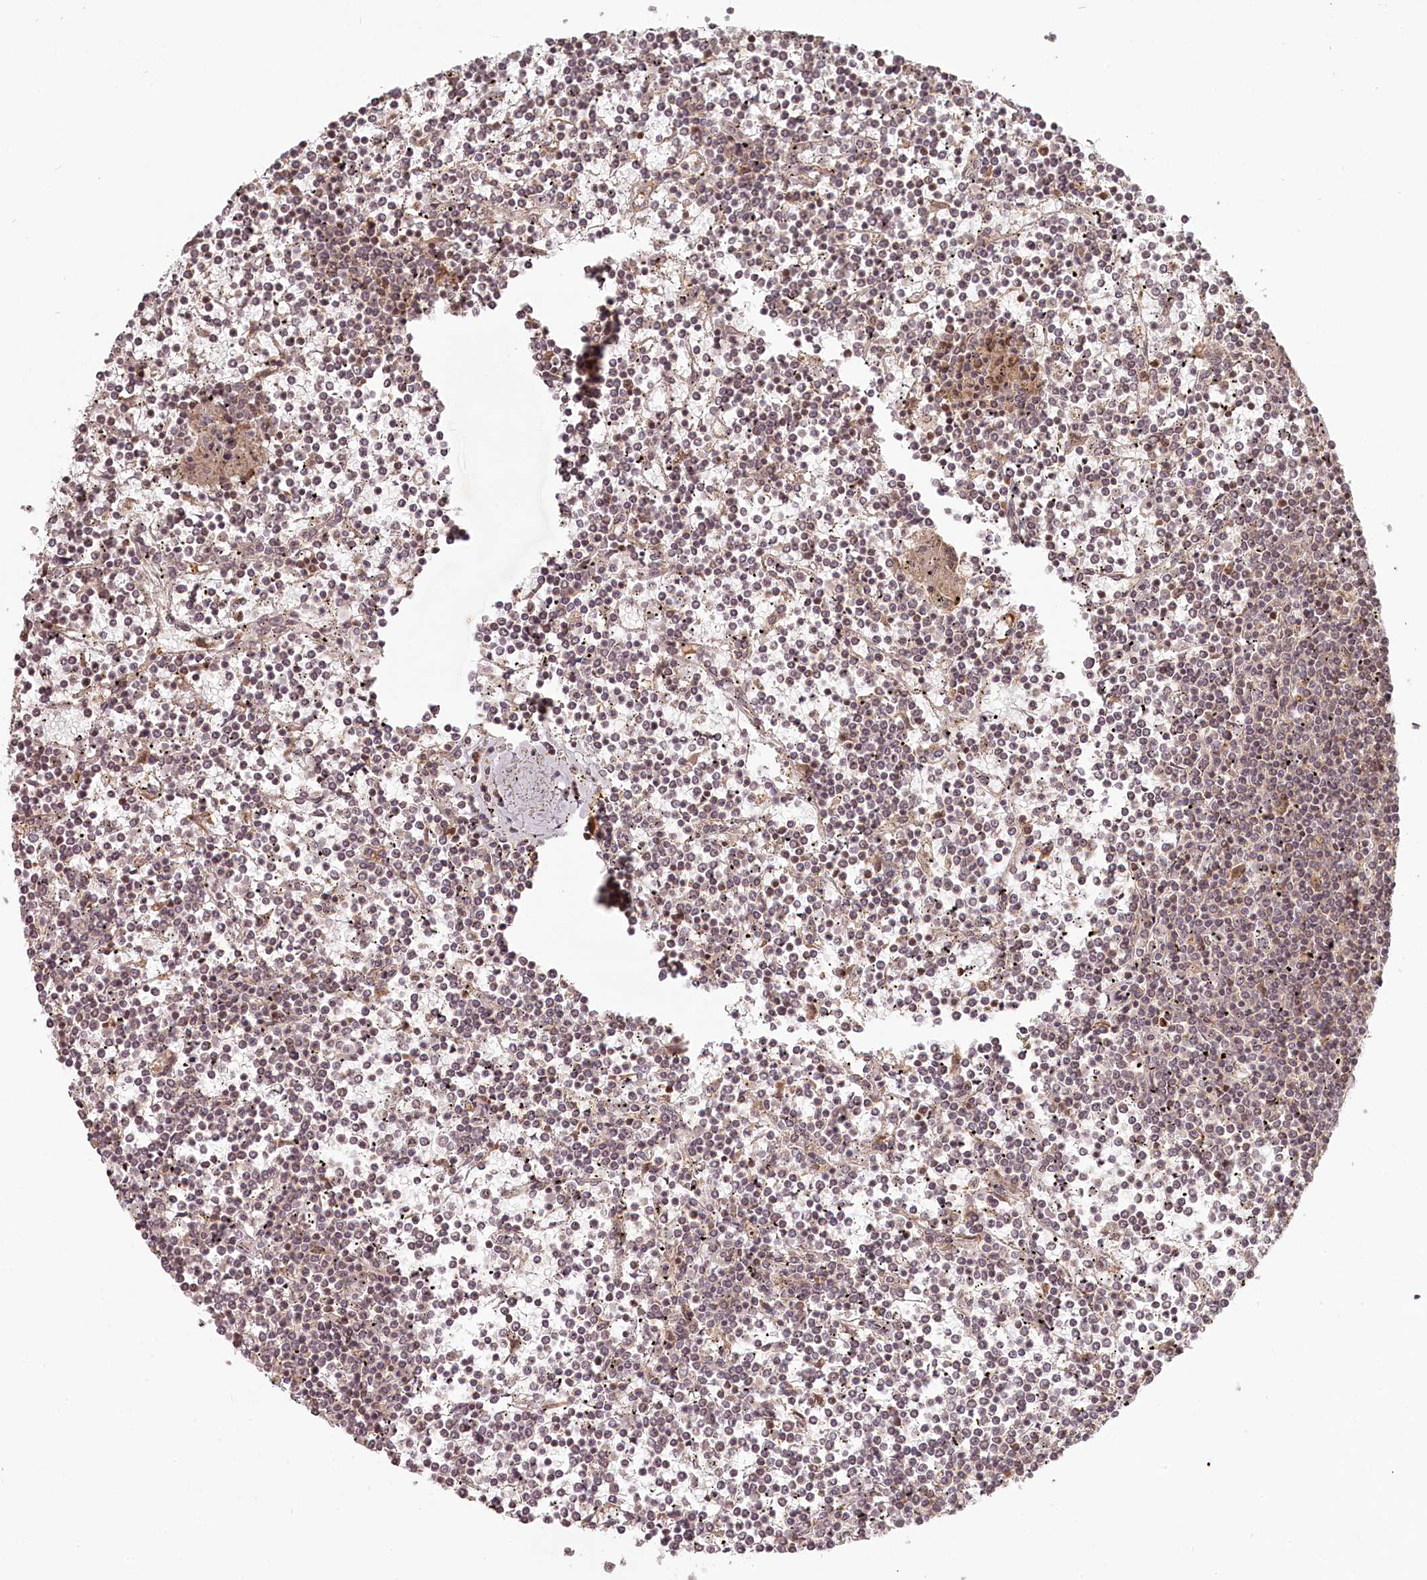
{"staining": {"intensity": "negative", "quantity": "none", "location": "none"}, "tissue": "lymphoma", "cell_type": "Tumor cells", "image_type": "cancer", "snomed": [{"axis": "morphology", "description": "Malignant lymphoma, non-Hodgkin's type, Low grade"}, {"axis": "topography", "description": "Spleen"}], "caption": "Immunohistochemistry image of neoplastic tissue: lymphoma stained with DAB (3,3'-diaminobenzidine) displays no significant protein positivity in tumor cells.", "gene": "TMIE", "patient": {"sex": "female", "age": 19}}